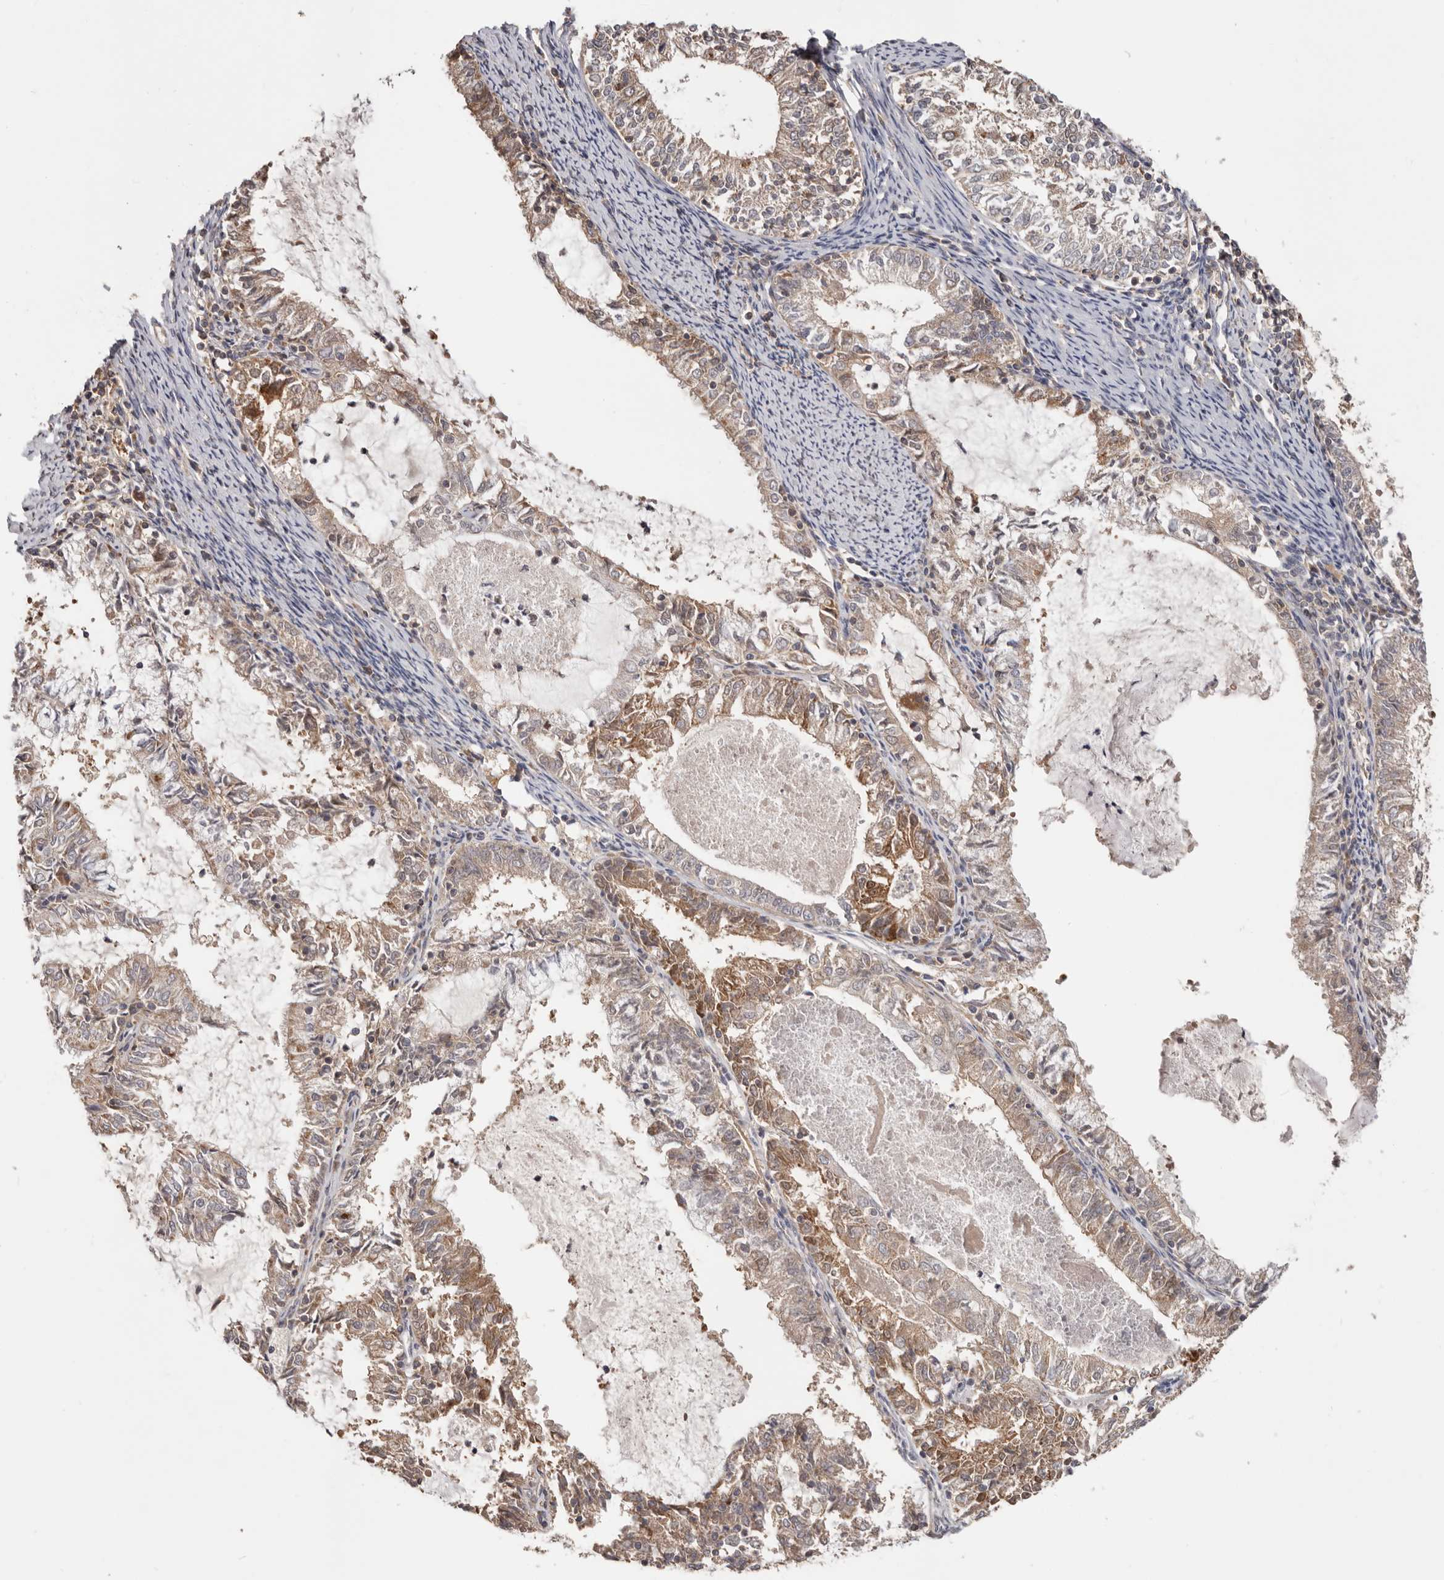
{"staining": {"intensity": "moderate", "quantity": "25%-75%", "location": "cytoplasmic/membranous"}, "tissue": "endometrial cancer", "cell_type": "Tumor cells", "image_type": "cancer", "snomed": [{"axis": "morphology", "description": "Adenocarcinoma, NOS"}, {"axis": "topography", "description": "Endometrium"}], "caption": "Moderate cytoplasmic/membranous protein staining is seen in approximately 25%-75% of tumor cells in endometrial cancer (adenocarcinoma). (Stains: DAB in brown, nuclei in blue, Microscopy: brightfield microscopy at high magnification).", "gene": "LRP6", "patient": {"sex": "female", "age": 57}}